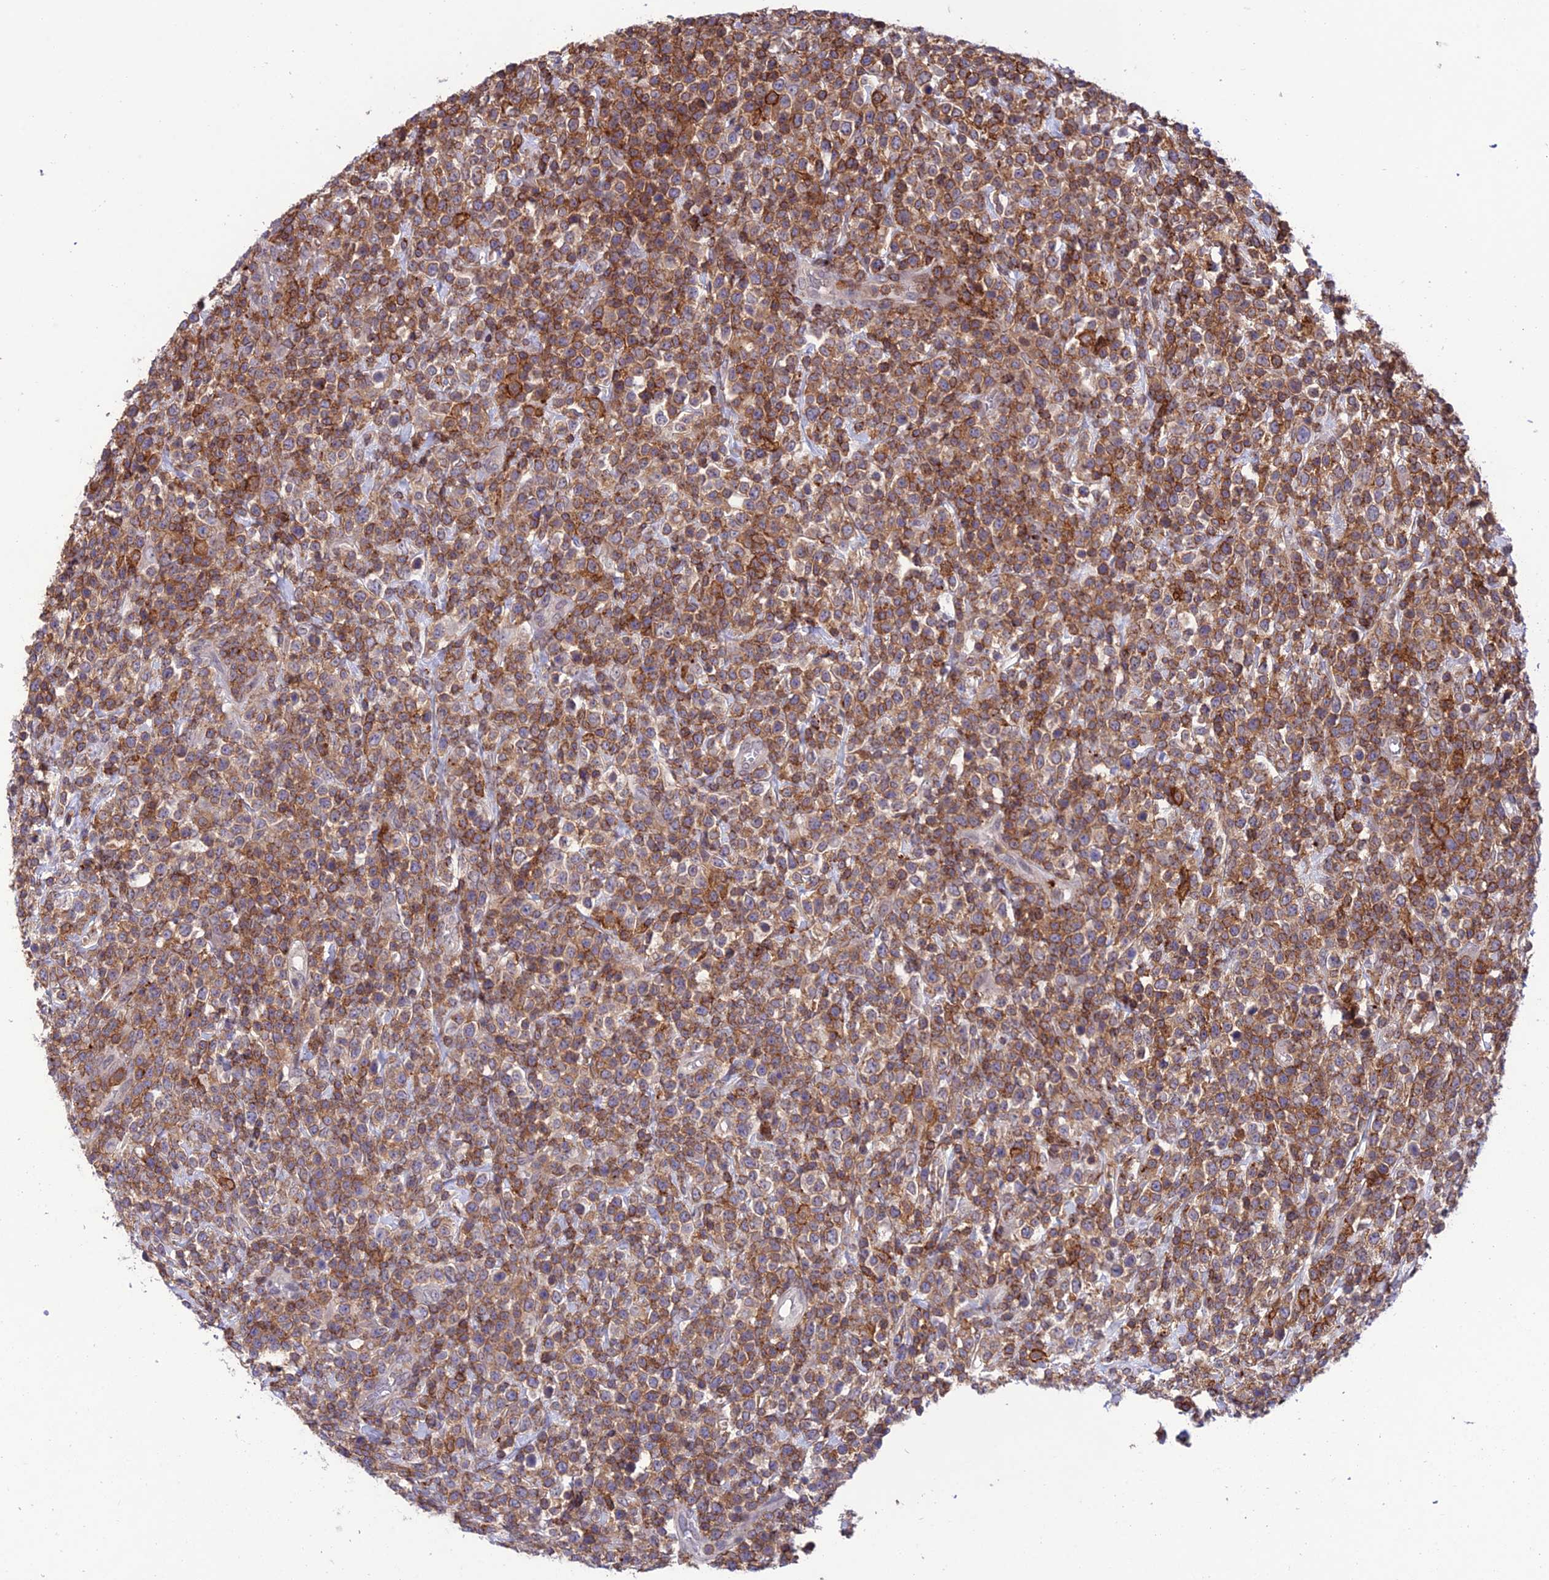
{"staining": {"intensity": "moderate", "quantity": ">75%", "location": "cytoplasmic/membranous"}, "tissue": "lymphoma", "cell_type": "Tumor cells", "image_type": "cancer", "snomed": [{"axis": "morphology", "description": "Malignant lymphoma, non-Hodgkin's type, High grade"}, {"axis": "topography", "description": "Colon"}], "caption": "DAB immunohistochemical staining of human lymphoma shows moderate cytoplasmic/membranous protein staining in approximately >75% of tumor cells.", "gene": "FAM76A", "patient": {"sex": "female", "age": 53}}